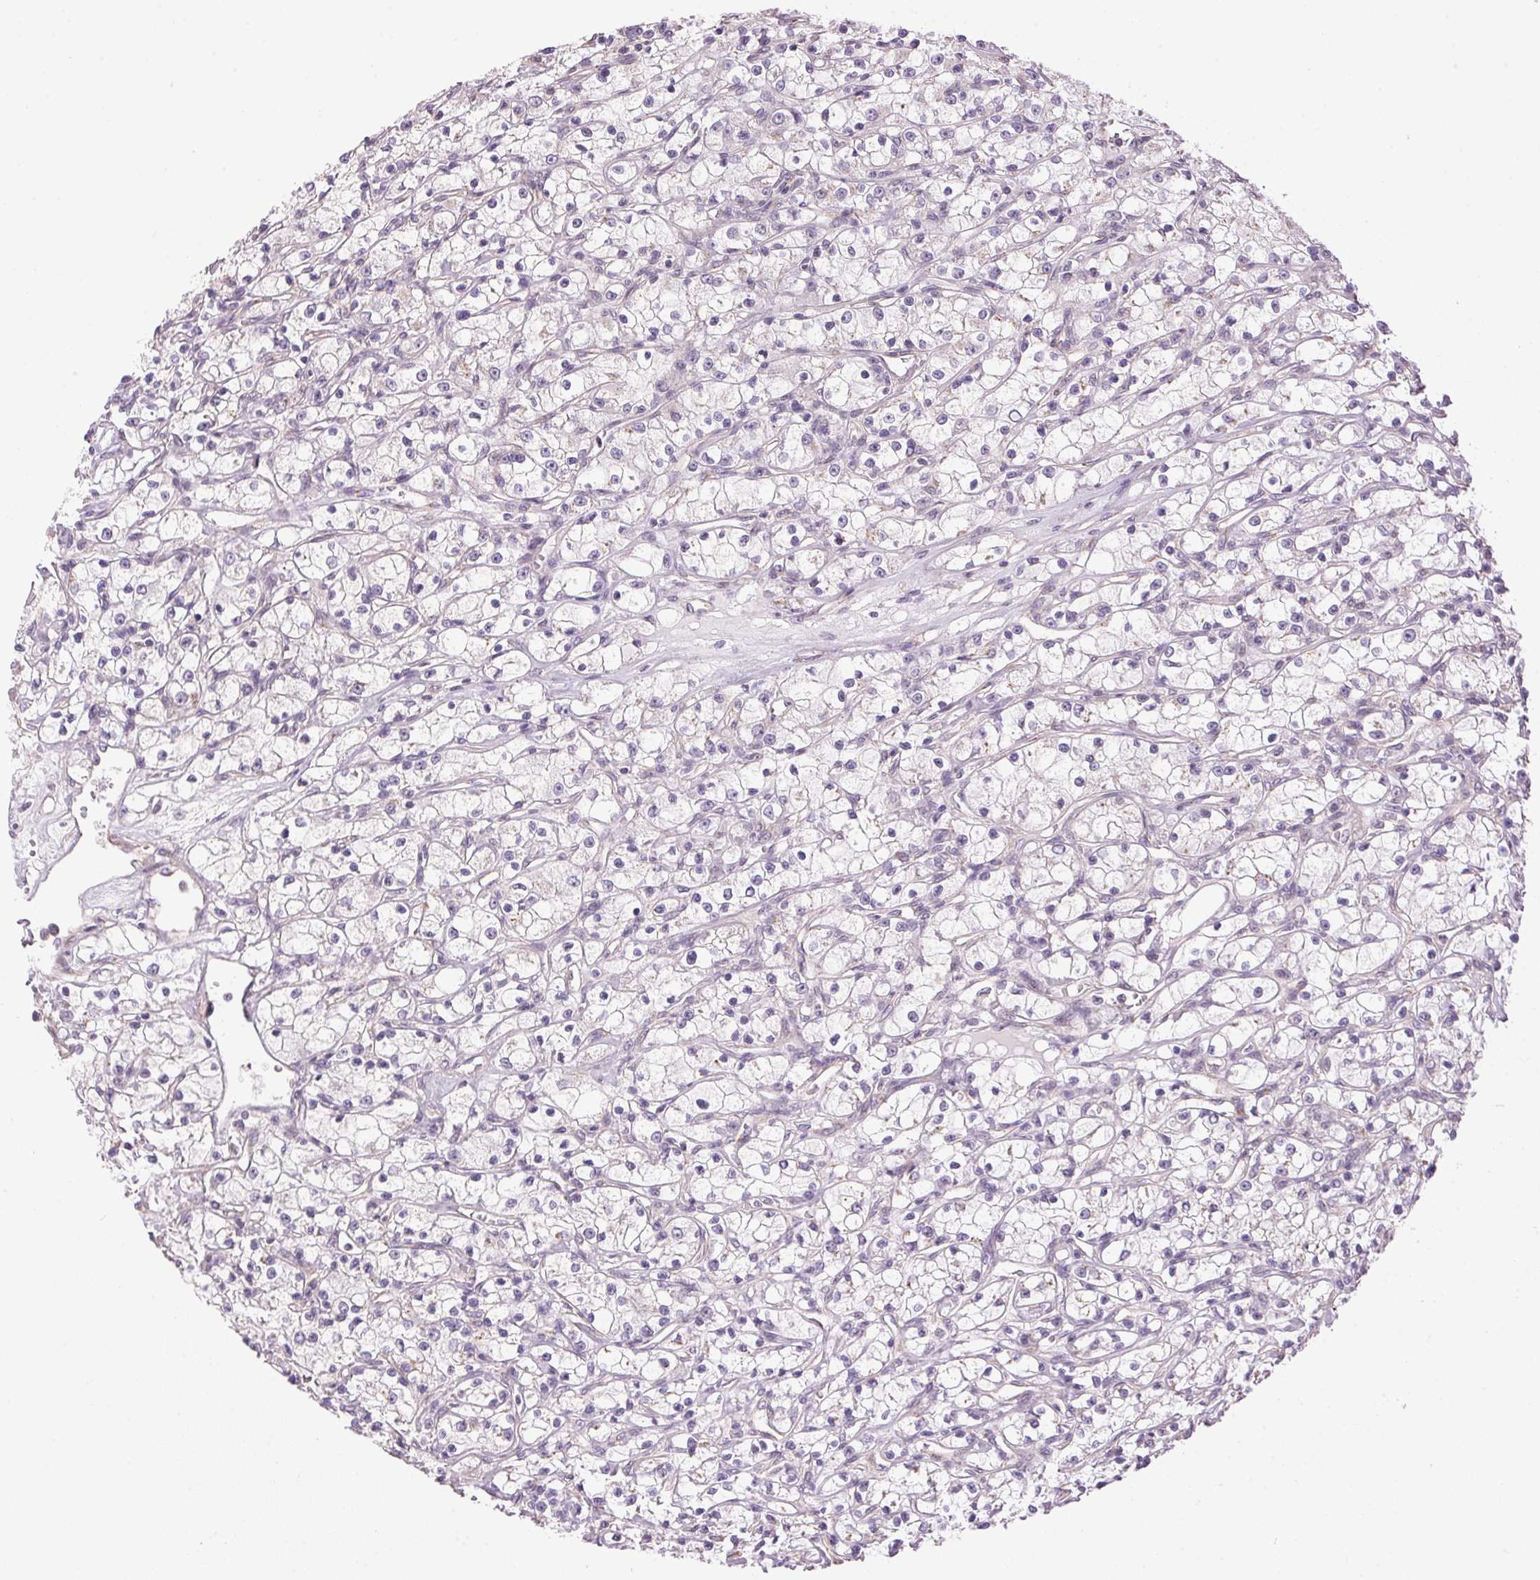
{"staining": {"intensity": "negative", "quantity": "none", "location": "none"}, "tissue": "renal cancer", "cell_type": "Tumor cells", "image_type": "cancer", "snomed": [{"axis": "morphology", "description": "Adenocarcinoma, NOS"}, {"axis": "topography", "description": "Kidney"}], "caption": "Immunohistochemistry (IHC) photomicrograph of human renal cancer stained for a protein (brown), which exhibits no staining in tumor cells.", "gene": "GOLPH3", "patient": {"sex": "female", "age": 59}}